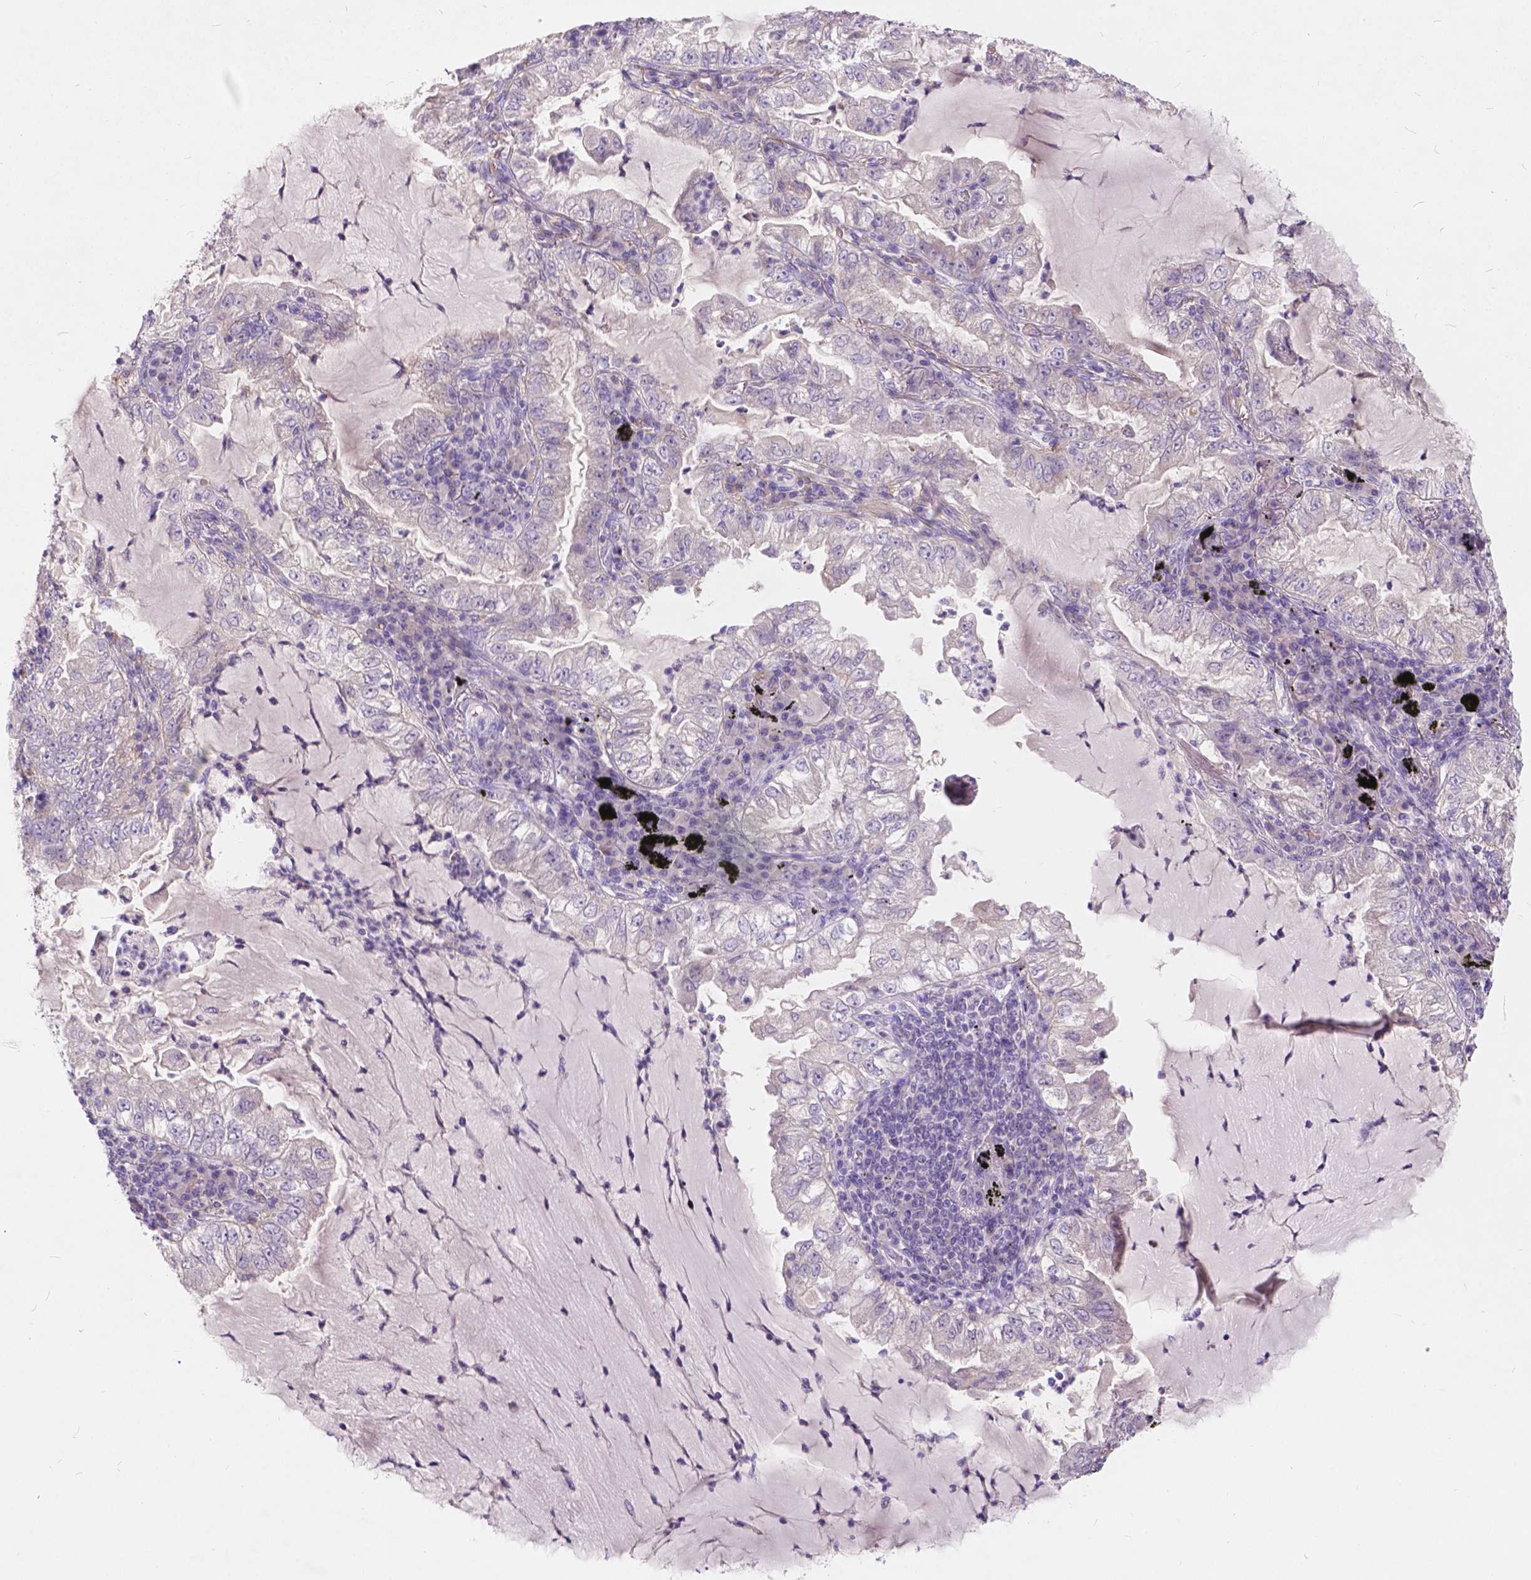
{"staining": {"intensity": "negative", "quantity": "none", "location": "none"}, "tissue": "lung cancer", "cell_type": "Tumor cells", "image_type": "cancer", "snomed": [{"axis": "morphology", "description": "Adenocarcinoma, NOS"}, {"axis": "topography", "description": "Lung"}], "caption": "Micrograph shows no significant protein positivity in tumor cells of lung cancer (adenocarcinoma).", "gene": "PEX11G", "patient": {"sex": "female", "age": 73}}